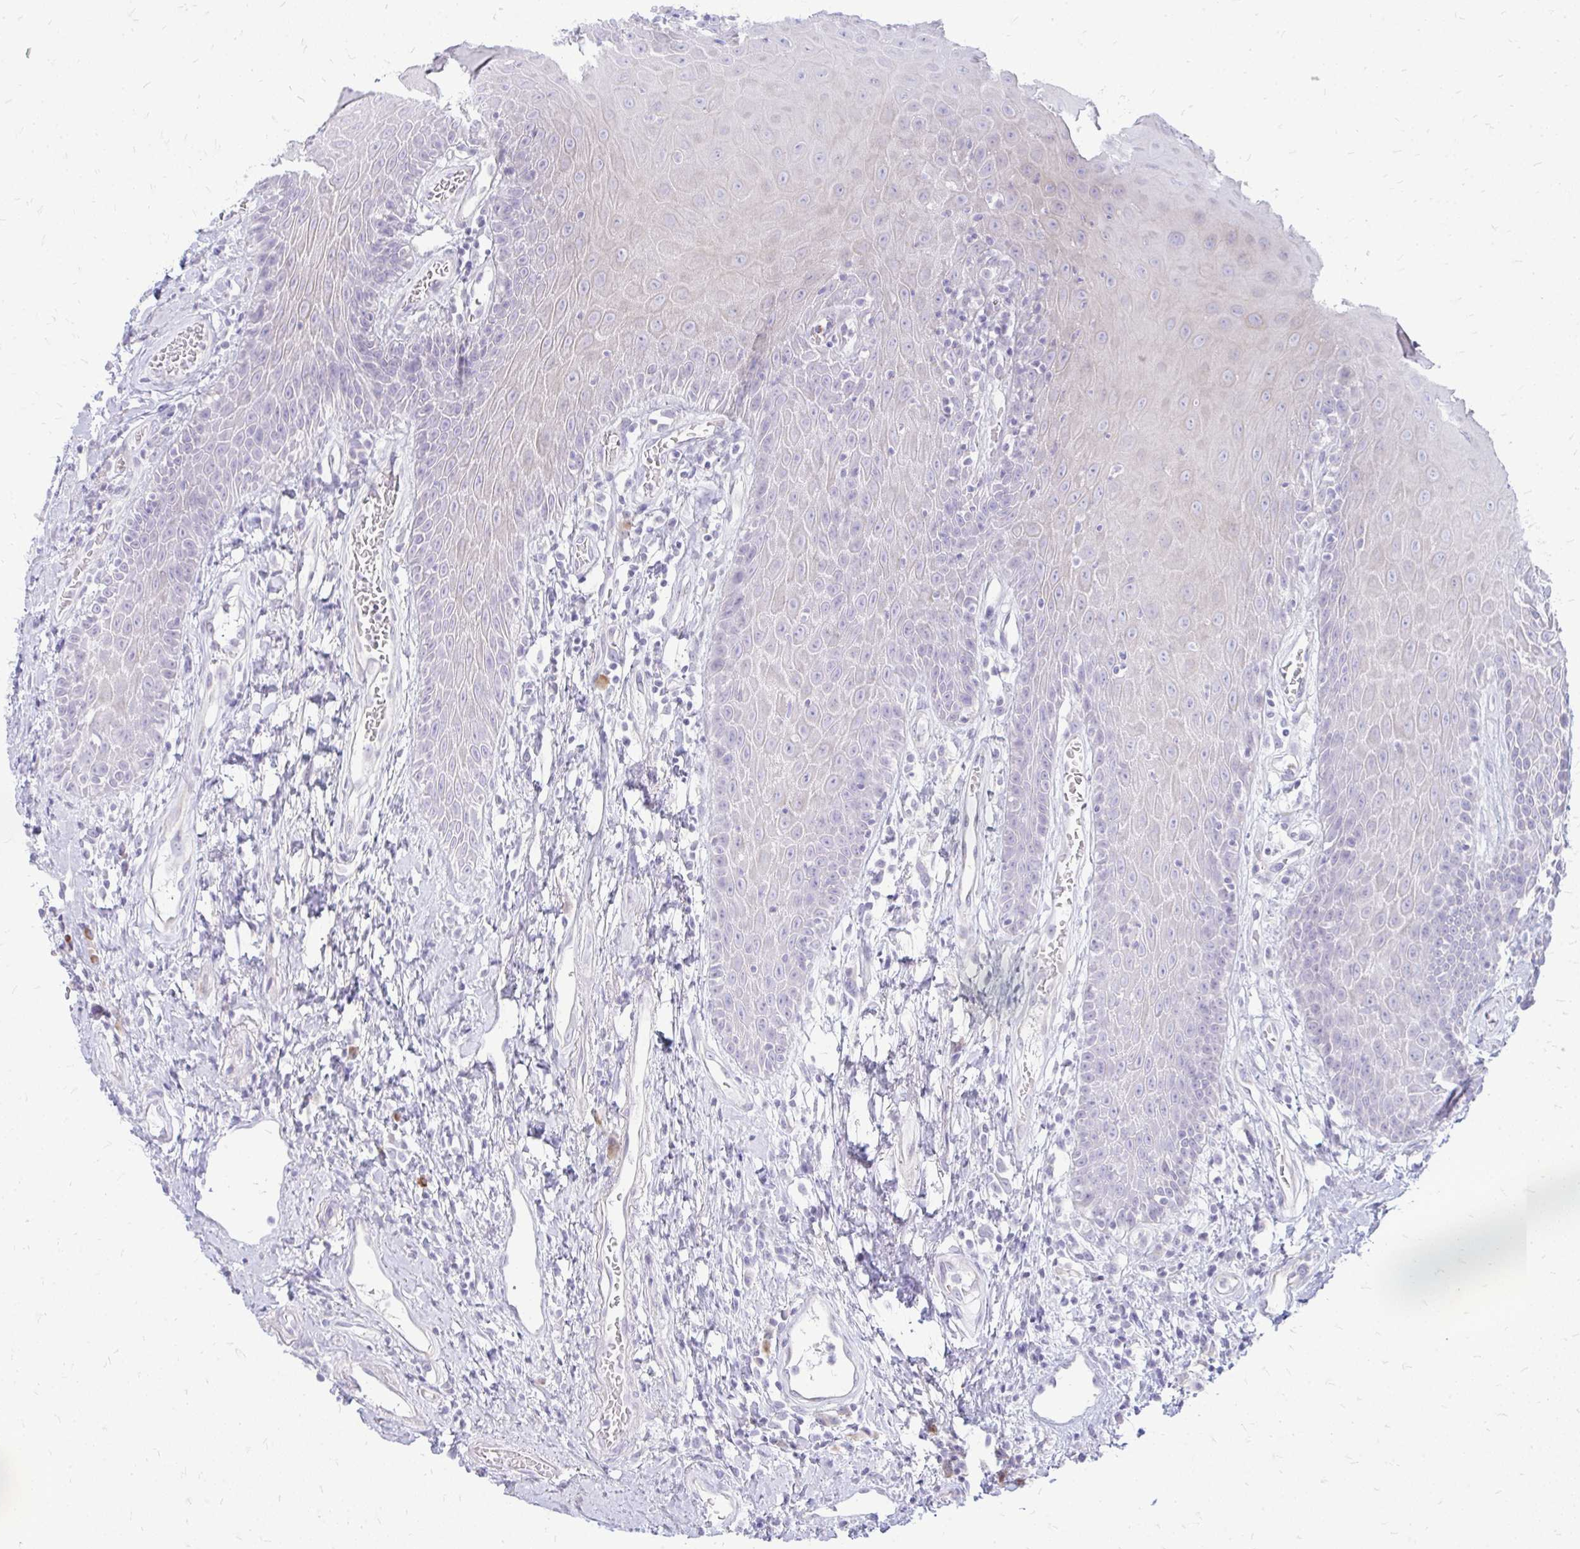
{"staining": {"intensity": "negative", "quantity": "none", "location": "none"}, "tissue": "head and neck cancer", "cell_type": "Tumor cells", "image_type": "cancer", "snomed": [{"axis": "morphology", "description": "Squamous cell carcinoma, NOS"}, {"axis": "topography", "description": "Head-Neck"}], "caption": "Tumor cells are negative for protein expression in human head and neck cancer (squamous cell carcinoma).", "gene": "TSPEAR", "patient": {"sex": "female", "age": 59}}